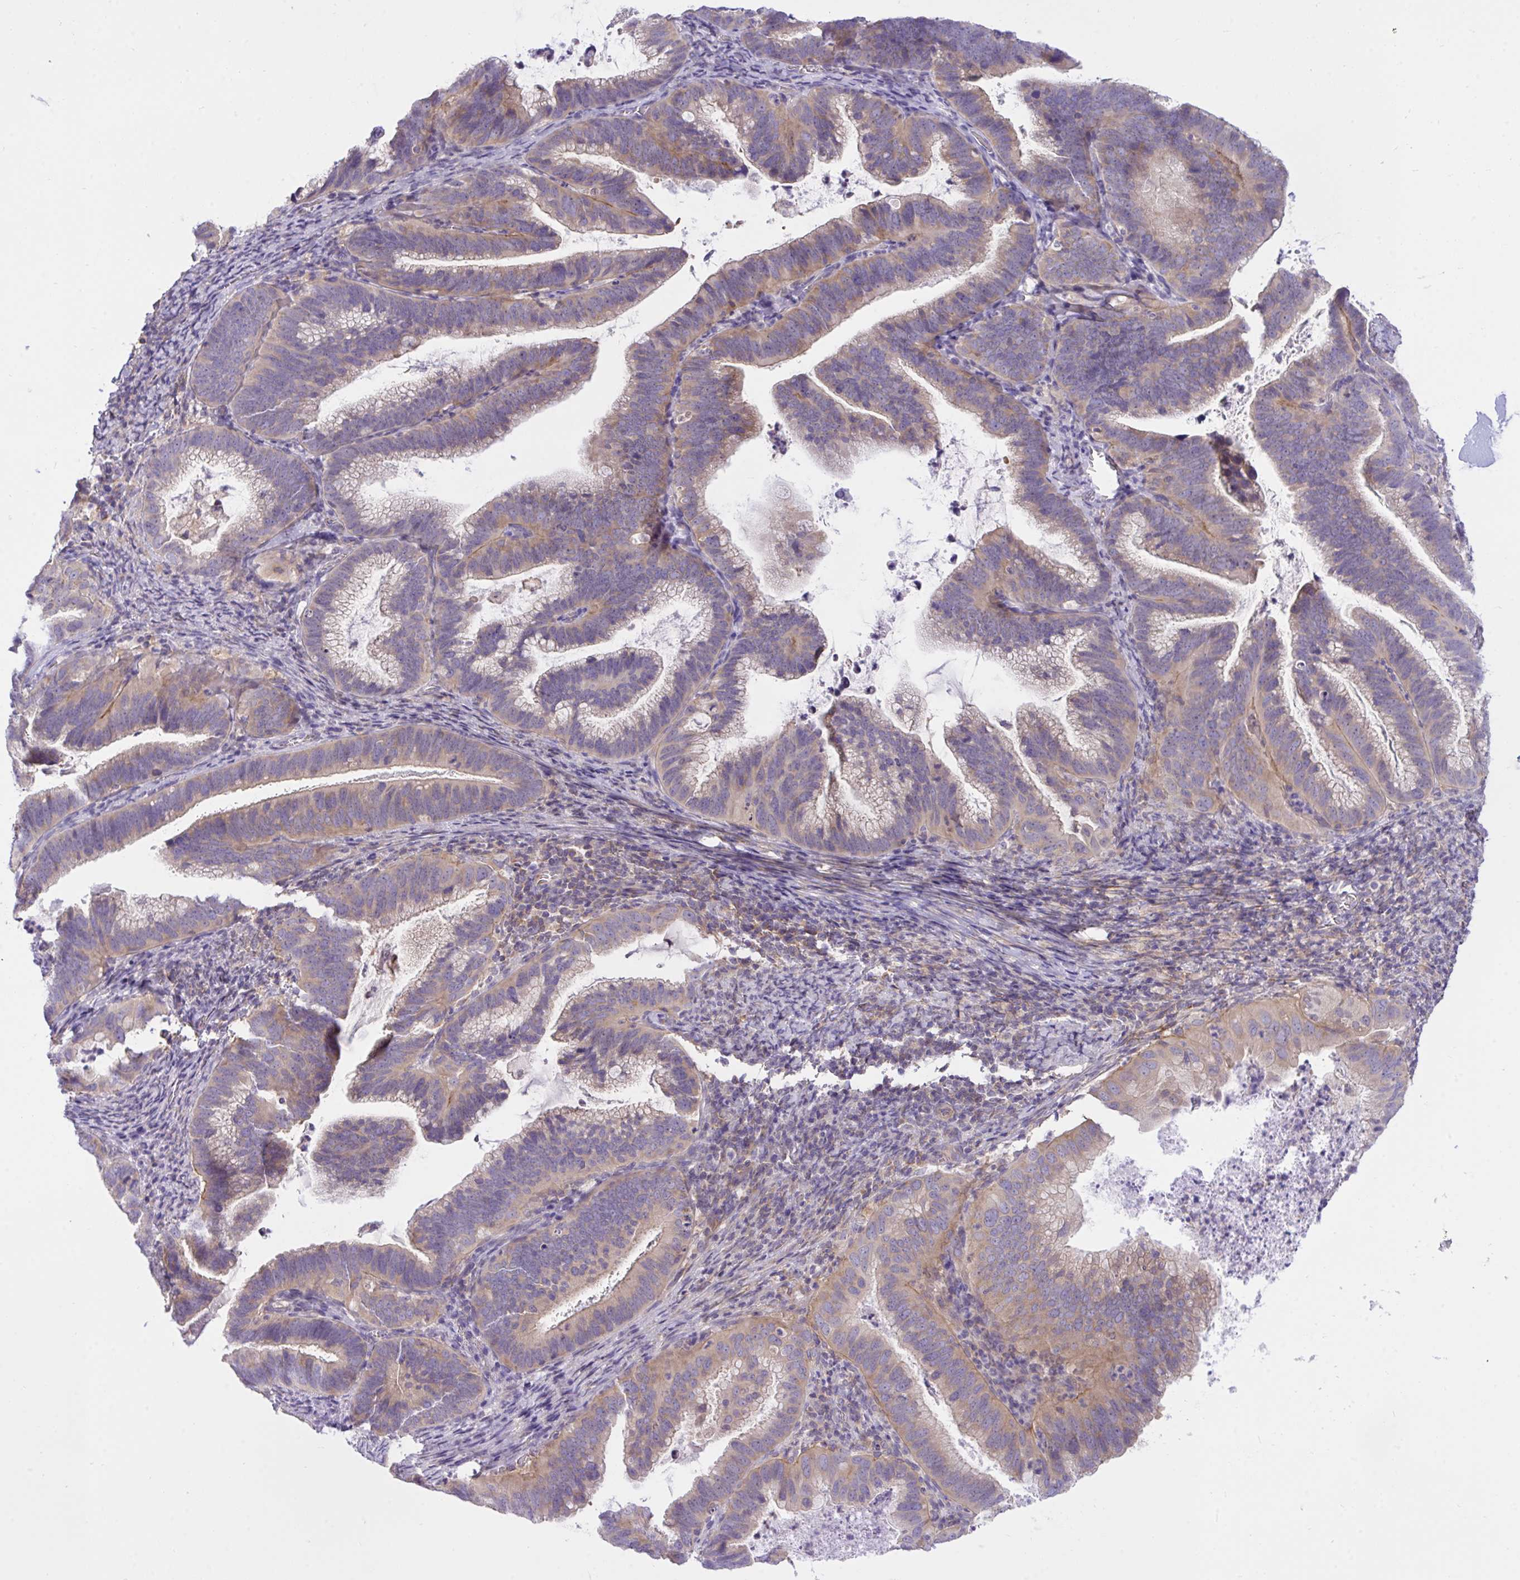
{"staining": {"intensity": "weak", "quantity": ">75%", "location": "cytoplasmic/membranous"}, "tissue": "cervical cancer", "cell_type": "Tumor cells", "image_type": "cancer", "snomed": [{"axis": "morphology", "description": "Adenocarcinoma, NOS"}, {"axis": "topography", "description": "Cervix"}], "caption": "This image demonstrates immunohistochemistry (IHC) staining of human adenocarcinoma (cervical), with low weak cytoplasmic/membranous staining in about >75% of tumor cells.", "gene": "TLN2", "patient": {"sex": "female", "age": 61}}